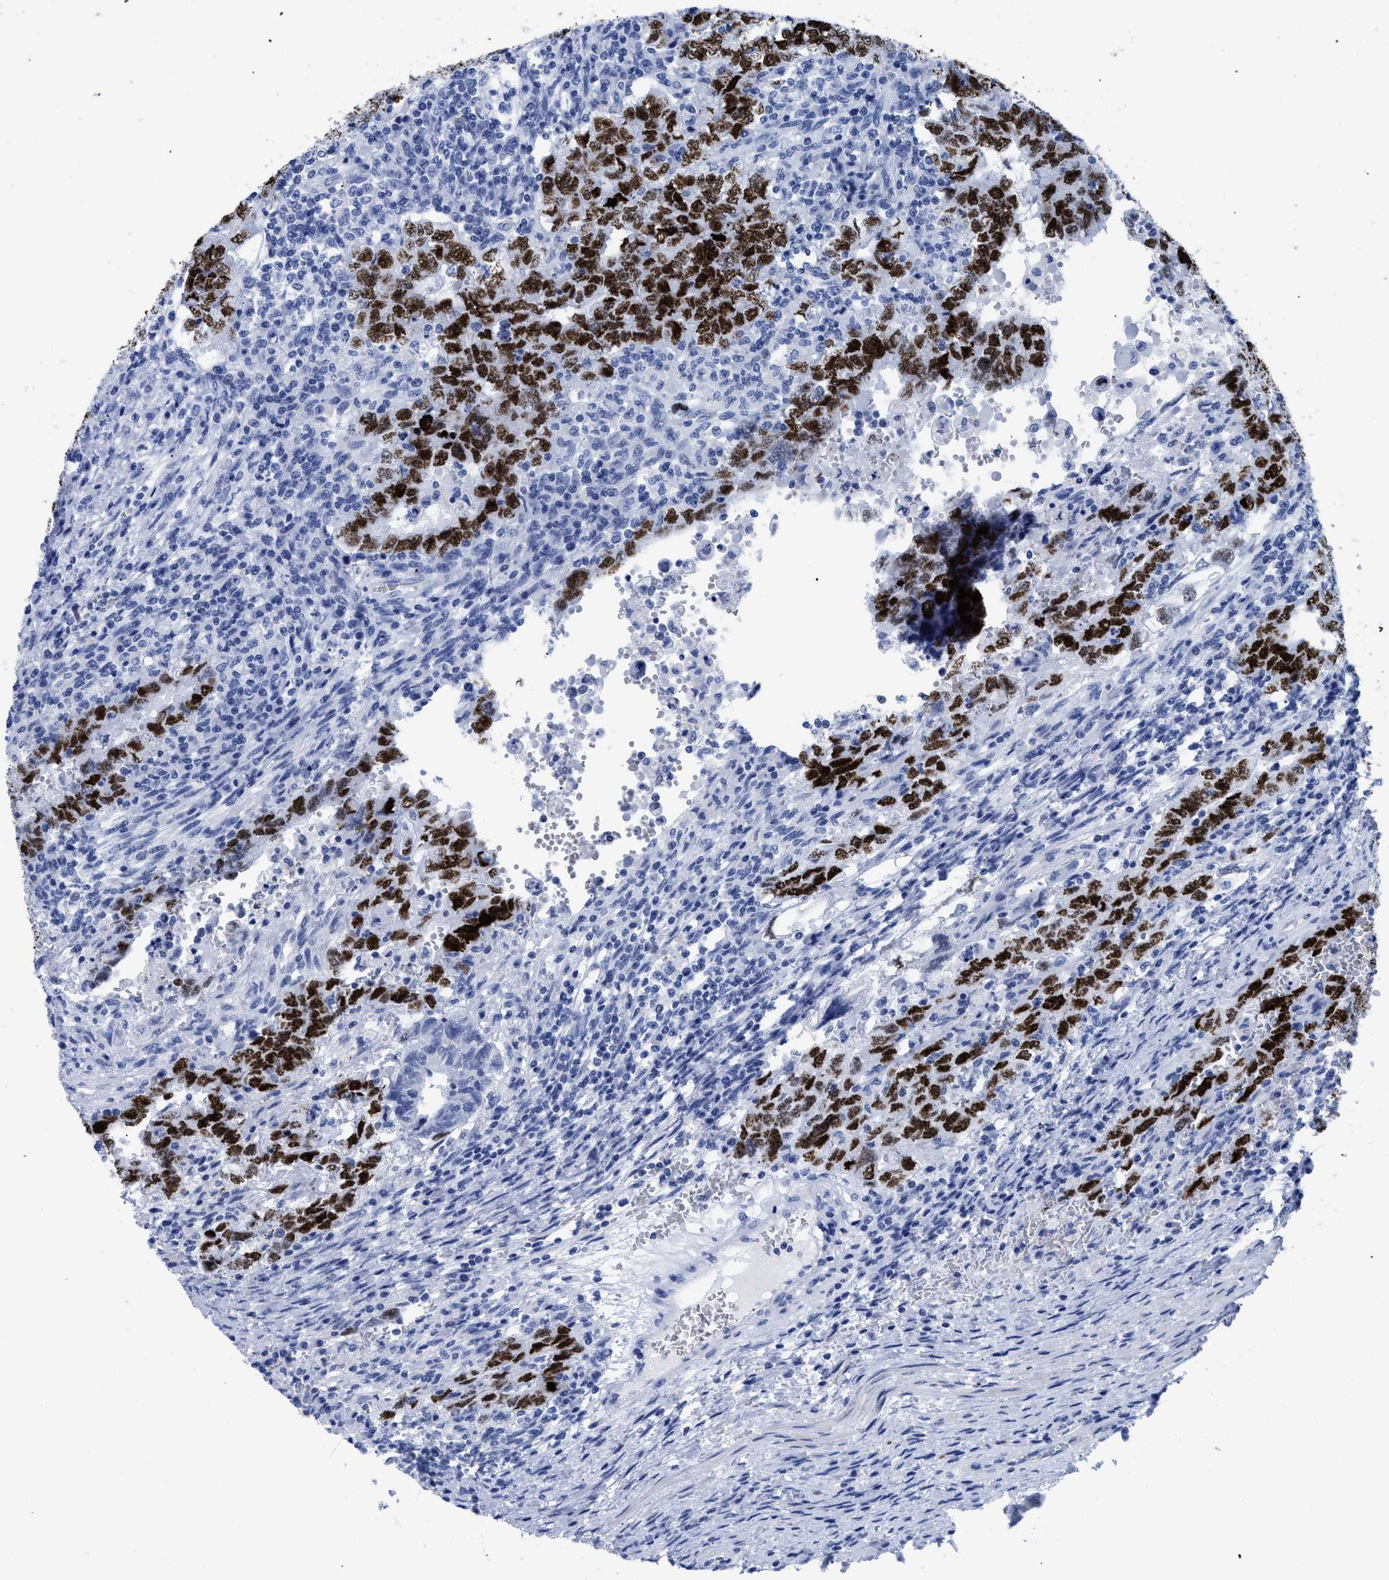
{"staining": {"intensity": "strong", "quantity": ">75%", "location": "nuclear"}, "tissue": "testis cancer", "cell_type": "Tumor cells", "image_type": "cancer", "snomed": [{"axis": "morphology", "description": "Carcinoma, Embryonal, NOS"}, {"axis": "topography", "description": "Testis"}], "caption": "This micrograph exhibits immunohistochemistry (IHC) staining of embryonal carcinoma (testis), with high strong nuclear positivity in about >75% of tumor cells.", "gene": "DUSP26", "patient": {"sex": "male", "age": 26}}